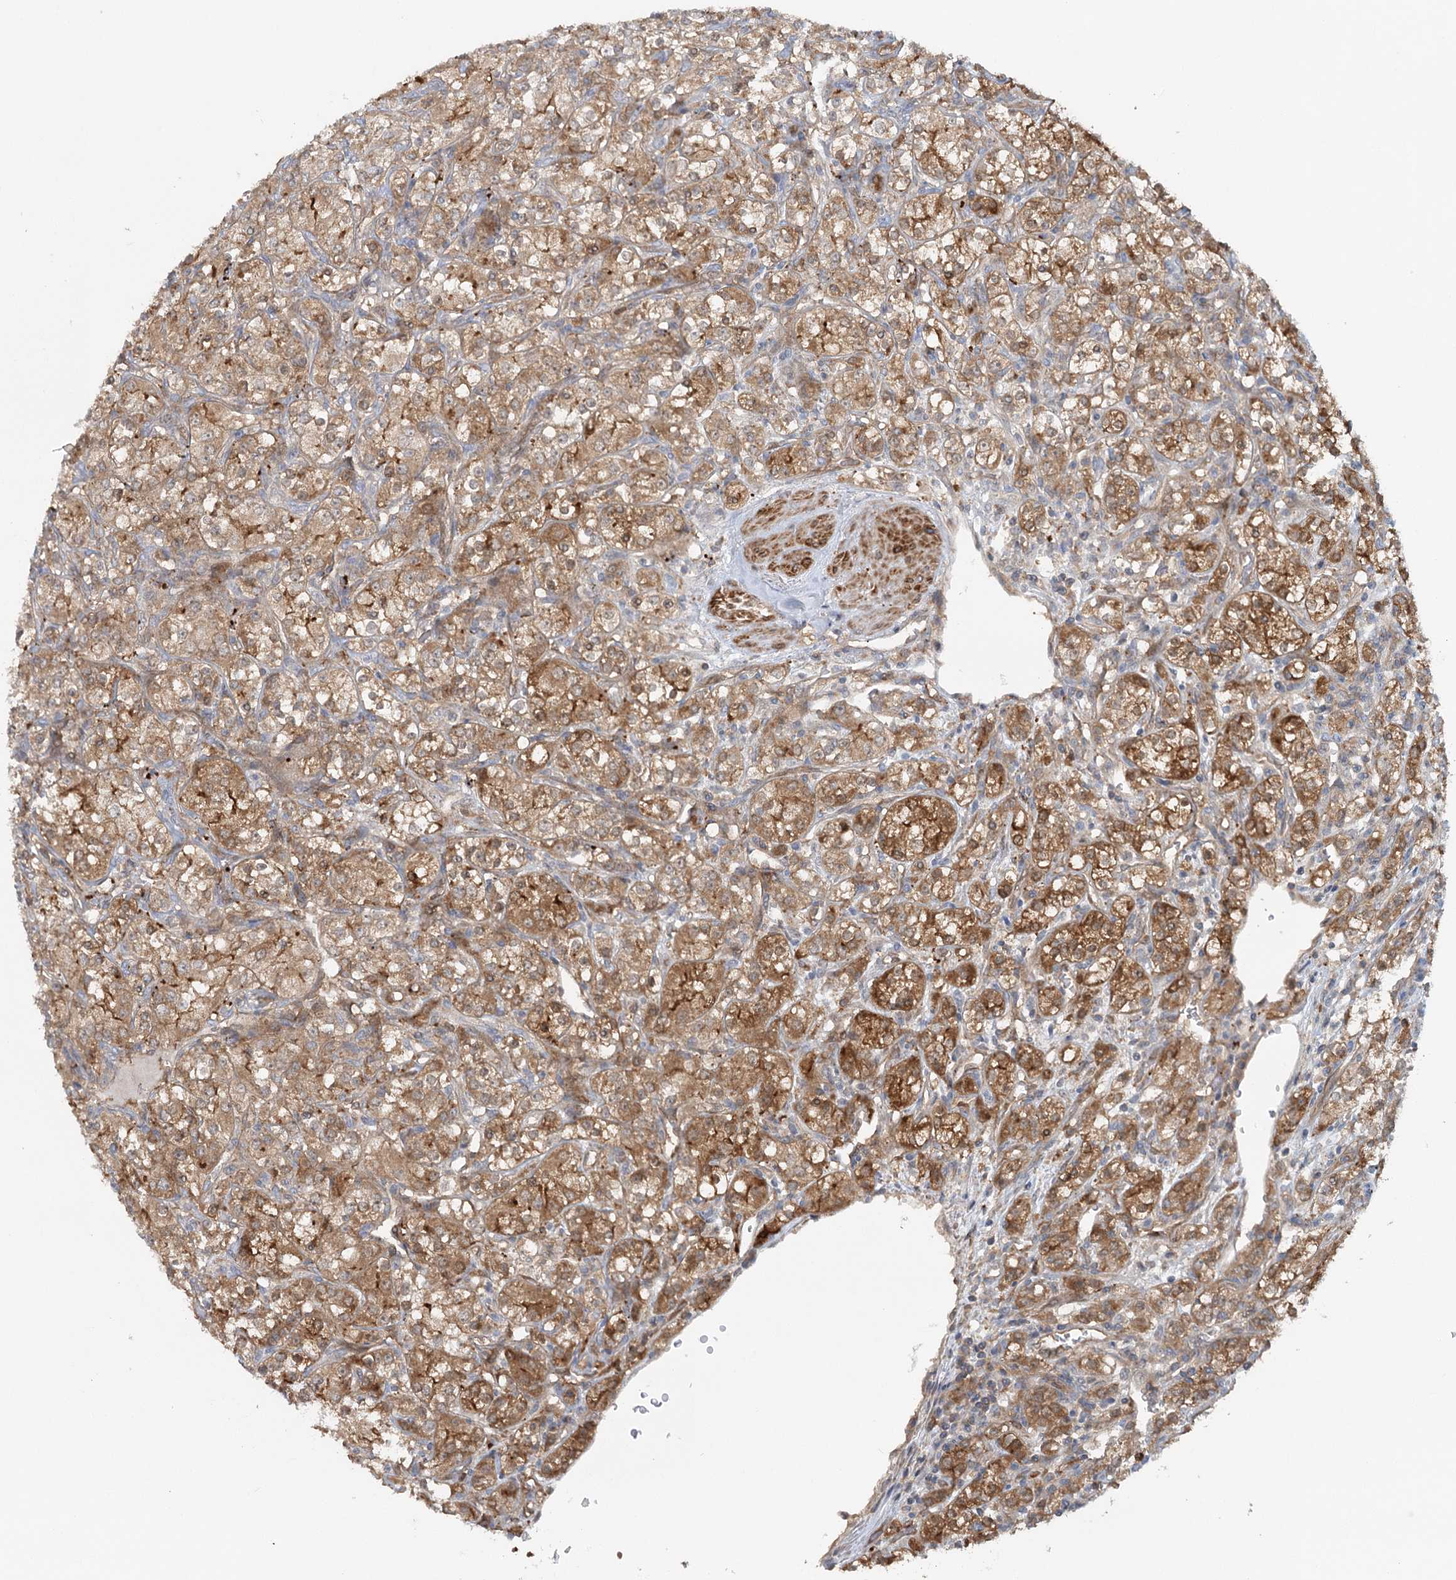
{"staining": {"intensity": "moderate", "quantity": ">75%", "location": "cytoplasmic/membranous"}, "tissue": "renal cancer", "cell_type": "Tumor cells", "image_type": "cancer", "snomed": [{"axis": "morphology", "description": "Adenocarcinoma, NOS"}, {"axis": "topography", "description": "Kidney"}], "caption": "Immunohistochemical staining of human adenocarcinoma (renal) demonstrates medium levels of moderate cytoplasmic/membranous staining in approximately >75% of tumor cells.", "gene": "GBE1", "patient": {"sex": "male", "age": 77}}